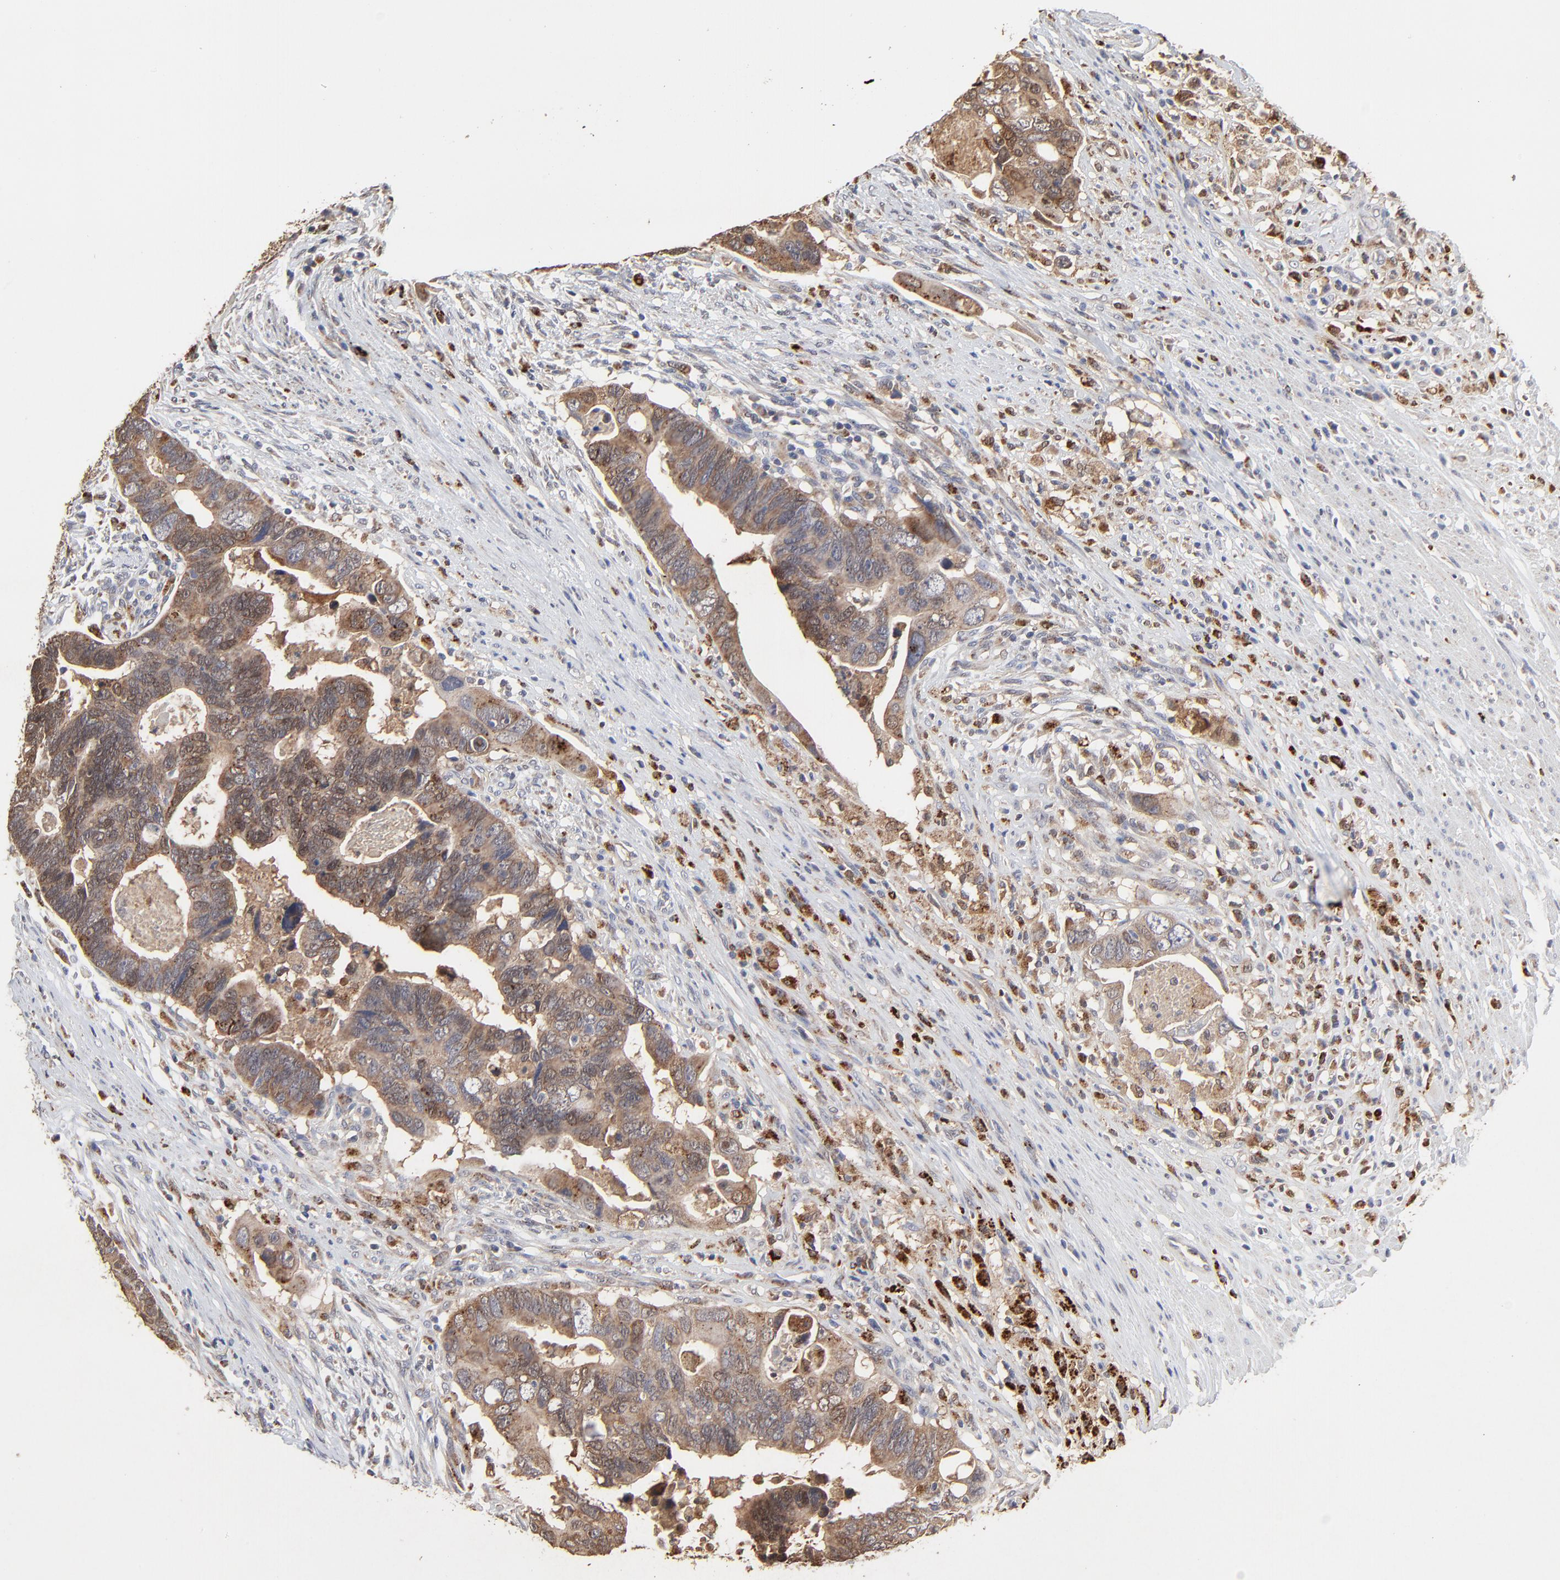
{"staining": {"intensity": "moderate", "quantity": ">75%", "location": "cytoplasmic/membranous"}, "tissue": "colorectal cancer", "cell_type": "Tumor cells", "image_type": "cancer", "snomed": [{"axis": "morphology", "description": "Adenocarcinoma, NOS"}, {"axis": "topography", "description": "Rectum"}], "caption": "Approximately >75% of tumor cells in human colorectal cancer show moderate cytoplasmic/membranous protein staining as visualized by brown immunohistochemical staining.", "gene": "LGALS3", "patient": {"sex": "male", "age": 53}}